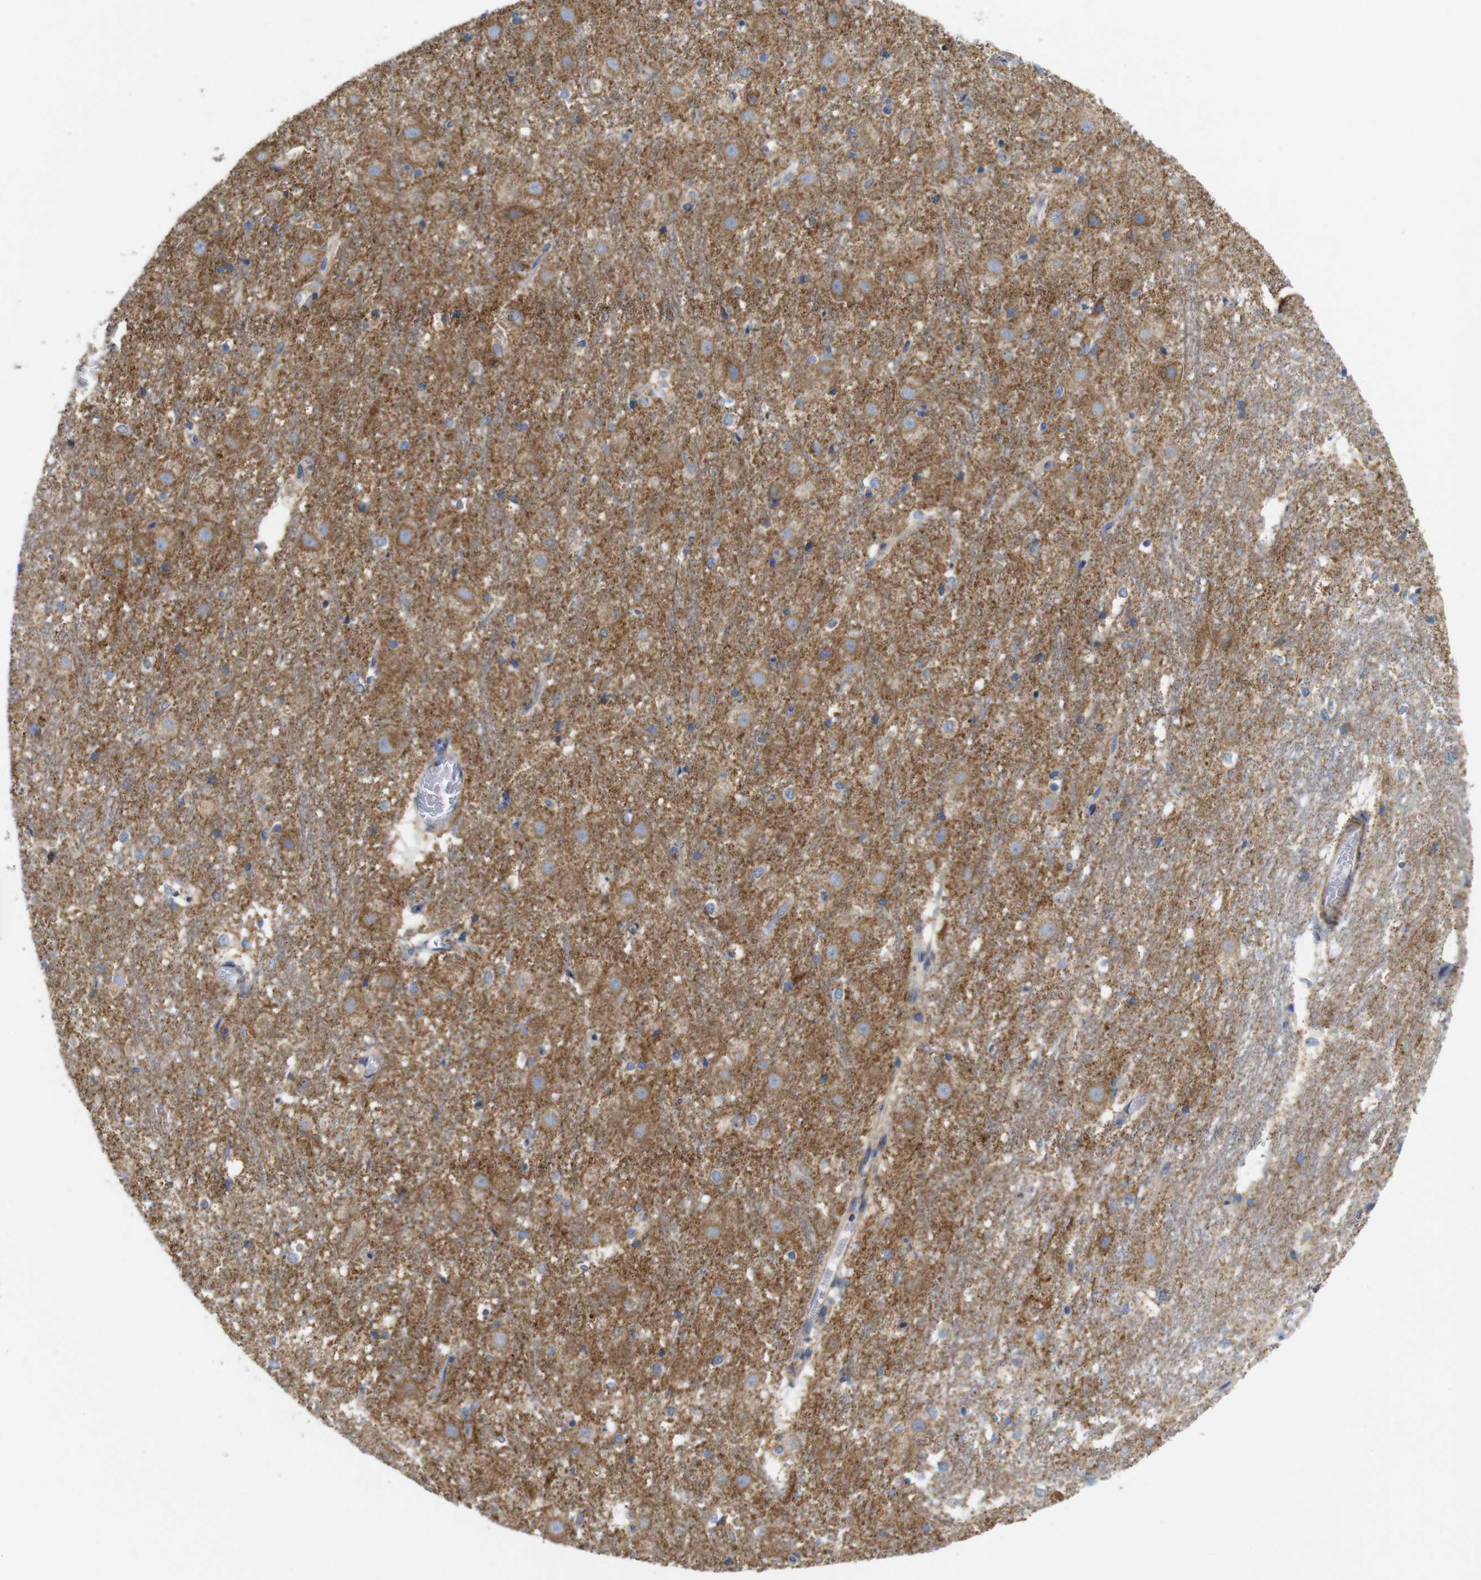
{"staining": {"intensity": "moderate", "quantity": "<25%", "location": "cytoplasmic/membranous"}, "tissue": "hippocampus", "cell_type": "Glial cells", "image_type": "normal", "snomed": [{"axis": "morphology", "description": "Normal tissue, NOS"}, {"axis": "topography", "description": "Hippocampus"}], "caption": "Immunohistochemistry (IHC) (DAB (3,3'-diaminobenzidine)) staining of unremarkable human hippocampus reveals moderate cytoplasmic/membranous protein positivity in about <25% of glial cells.", "gene": "FAM171B", "patient": {"sex": "female", "age": 19}}